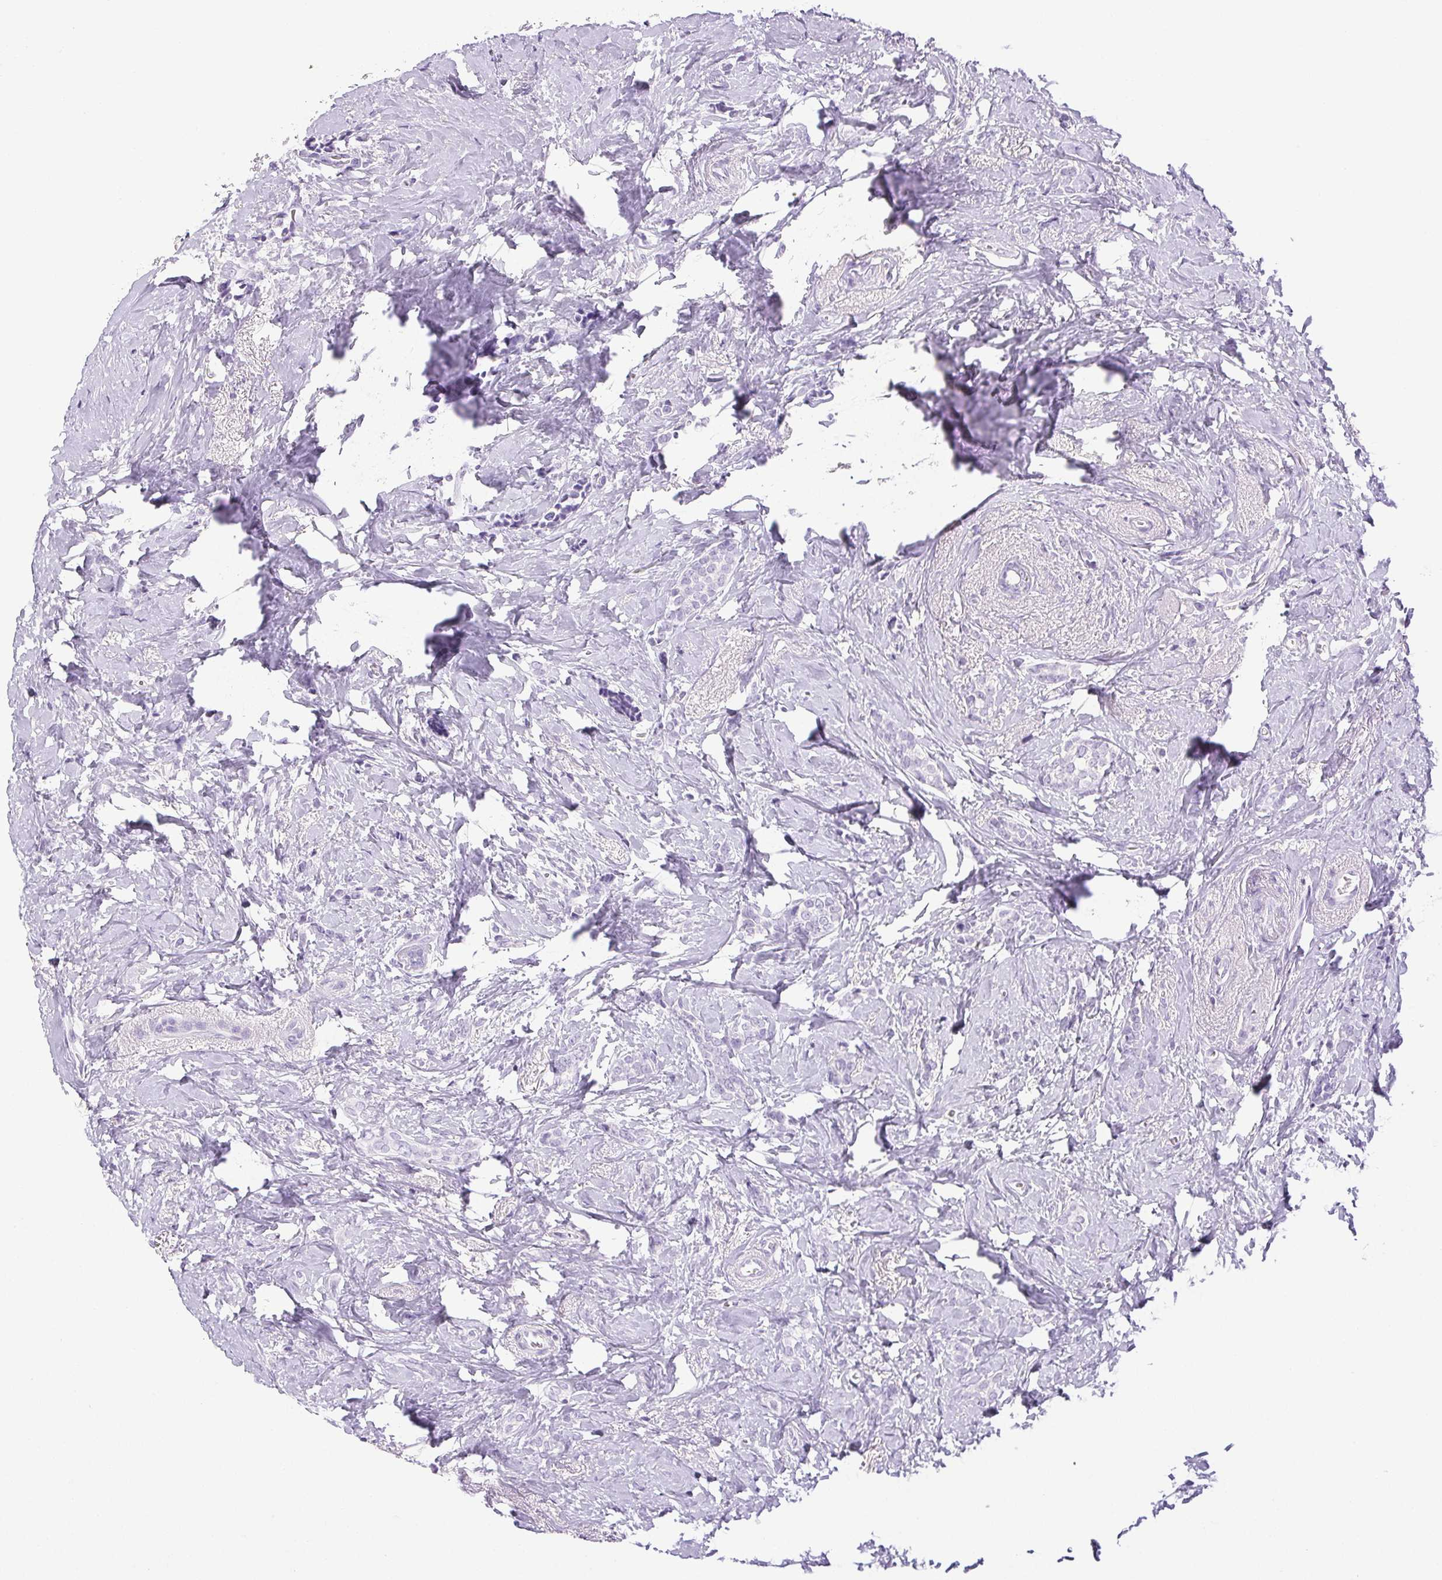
{"staining": {"intensity": "negative", "quantity": "none", "location": "none"}, "tissue": "breast cancer", "cell_type": "Tumor cells", "image_type": "cancer", "snomed": [{"axis": "morphology", "description": "Normal tissue, NOS"}, {"axis": "morphology", "description": "Duct carcinoma"}, {"axis": "topography", "description": "Breast"}], "caption": "DAB immunohistochemical staining of breast cancer (intraductal carcinoma) reveals no significant staining in tumor cells.", "gene": "HLA-G", "patient": {"sex": "female", "age": 77}}